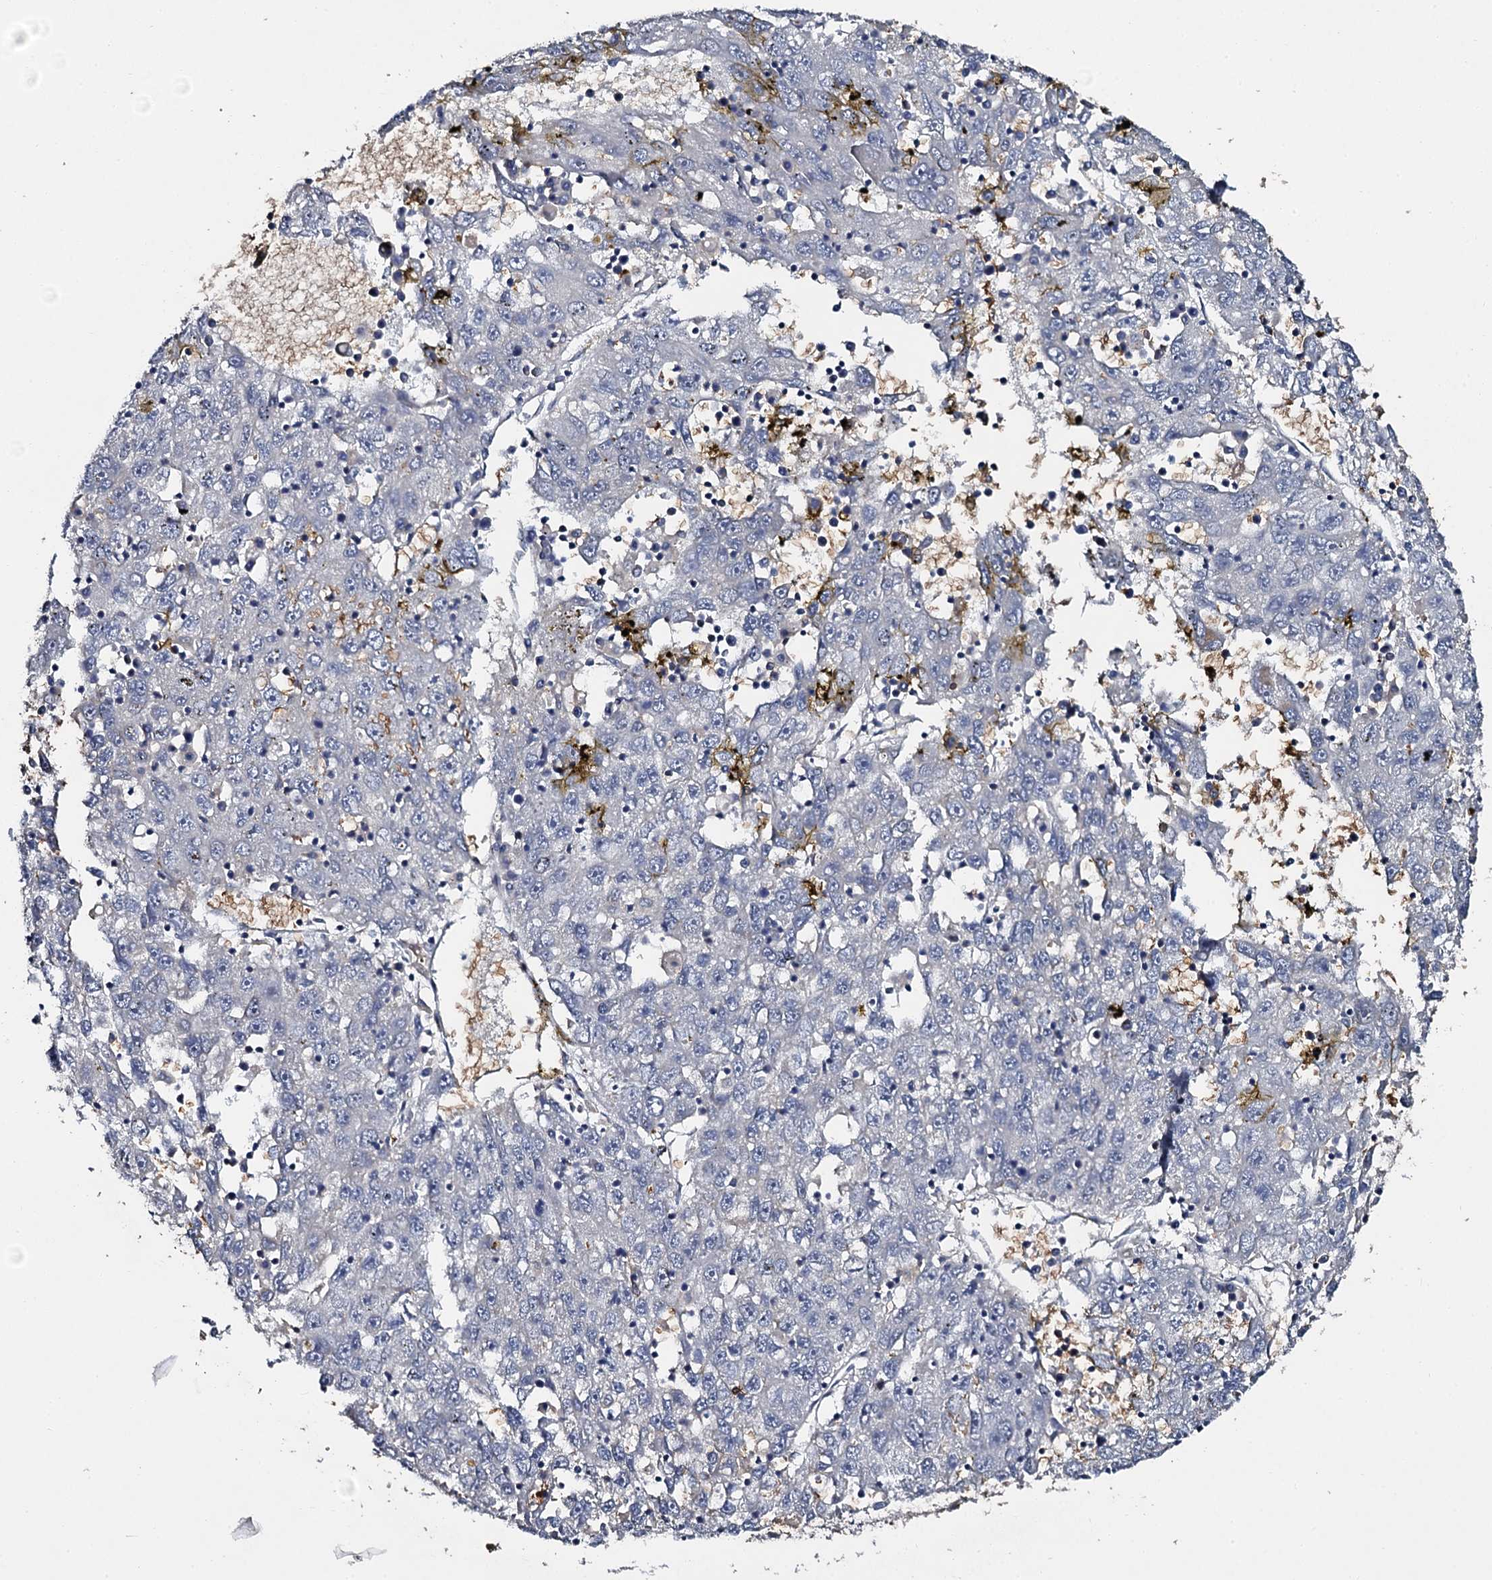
{"staining": {"intensity": "negative", "quantity": "none", "location": "none"}, "tissue": "liver cancer", "cell_type": "Tumor cells", "image_type": "cancer", "snomed": [{"axis": "morphology", "description": "Carcinoma, Hepatocellular, NOS"}, {"axis": "topography", "description": "Liver"}], "caption": "Liver cancer (hepatocellular carcinoma) was stained to show a protein in brown. There is no significant expression in tumor cells.", "gene": "LRRC28", "patient": {"sex": "male", "age": 49}}